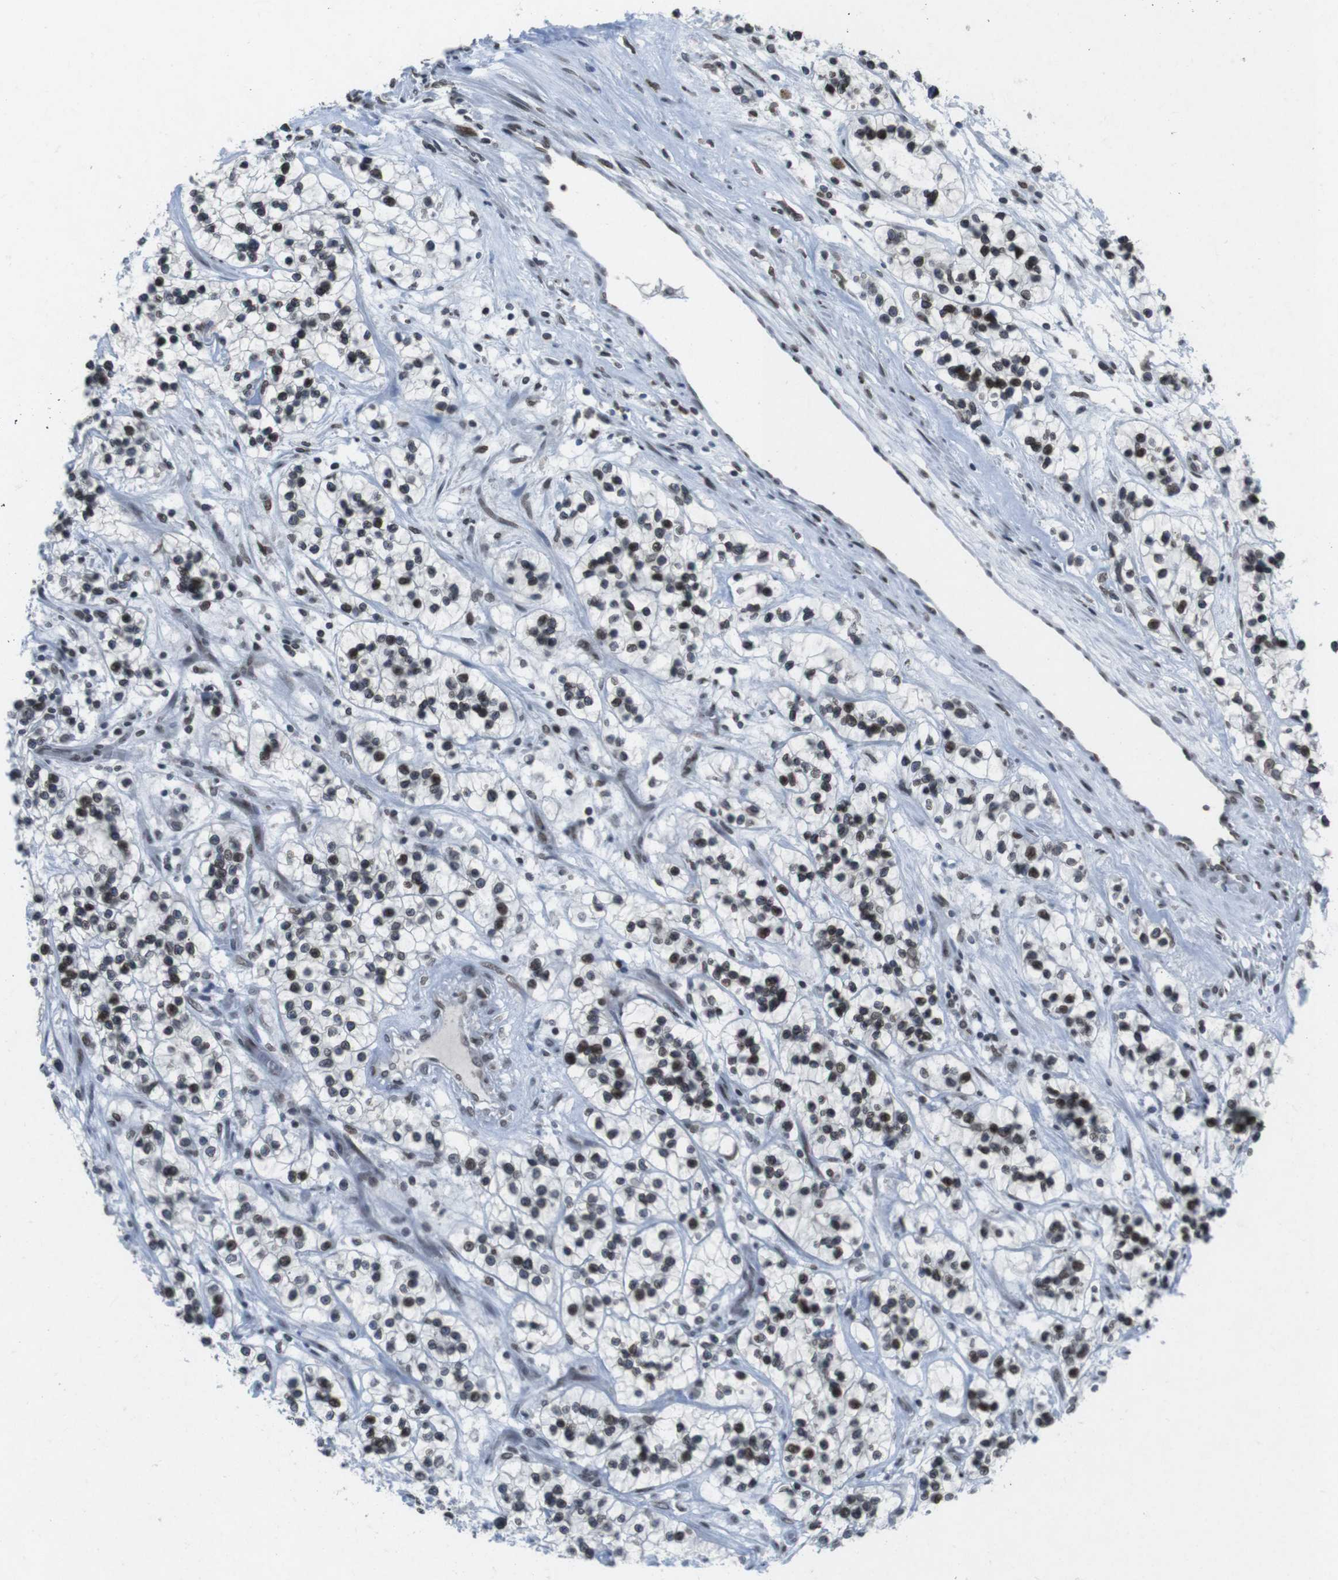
{"staining": {"intensity": "moderate", "quantity": "25%-75%", "location": "nuclear"}, "tissue": "renal cancer", "cell_type": "Tumor cells", "image_type": "cancer", "snomed": [{"axis": "morphology", "description": "Adenocarcinoma, NOS"}, {"axis": "topography", "description": "Kidney"}], "caption": "Adenocarcinoma (renal) stained for a protein (brown) reveals moderate nuclear positive positivity in about 25%-75% of tumor cells.", "gene": "MAD1L1", "patient": {"sex": "female", "age": 57}}